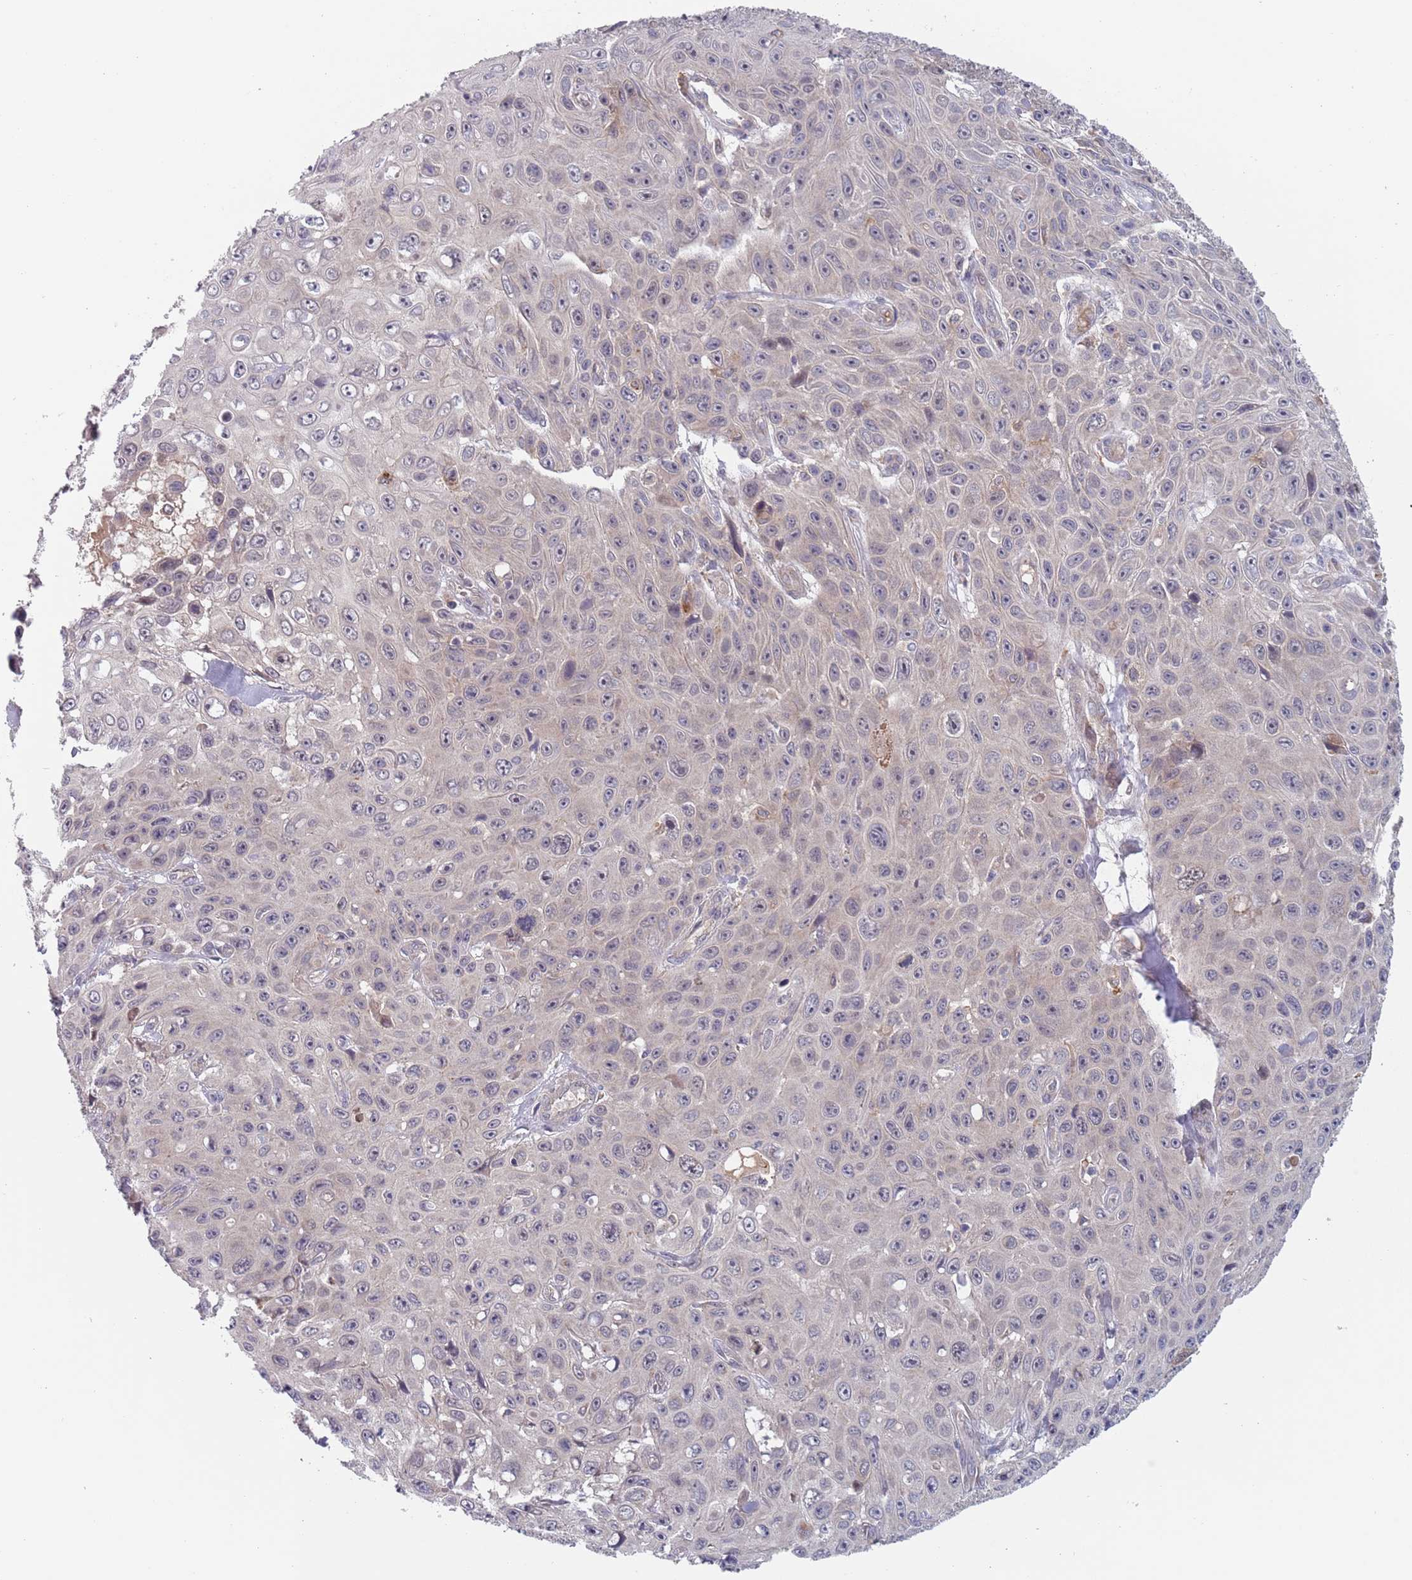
{"staining": {"intensity": "negative", "quantity": "none", "location": "none"}, "tissue": "skin cancer", "cell_type": "Tumor cells", "image_type": "cancer", "snomed": [{"axis": "morphology", "description": "Squamous cell carcinoma, NOS"}, {"axis": "topography", "description": "Skin"}], "caption": "Tumor cells are negative for brown protein staining in squamous cell carcinoma (skin).", "gene": "ZNF140", "patient": {"sex": "male", "age": 82}}